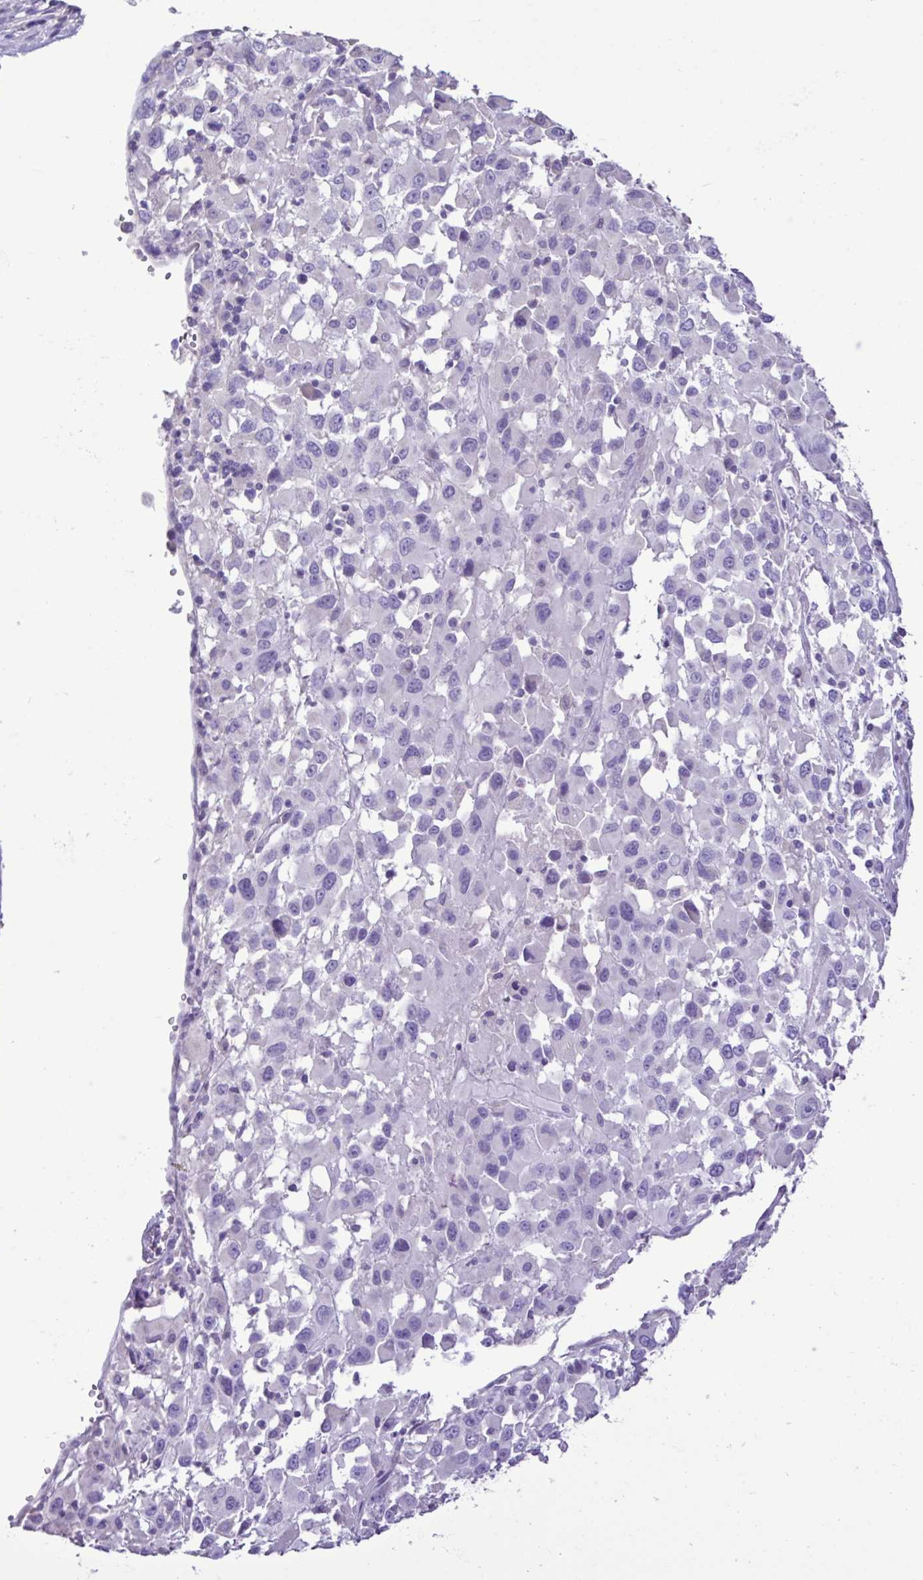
{"staining": {"intensity": "negative", "quantity": "none", "location": "none"}, "tissue": "melanoma", "cell_type": "Tumor cells", "image_type": "cancer", "snomed": [{"axis": "morphology", "description": "Malignant melanoma, Metastatic site"}, {"axis": "topography", "description": "Soft tissue"}], "caption": "Tumor cells are negative for brown protein staining in malignant melanoma (metastatic site).", "gene": "PLA2G4E", "patient": {"sex": "male", "age": 50}}